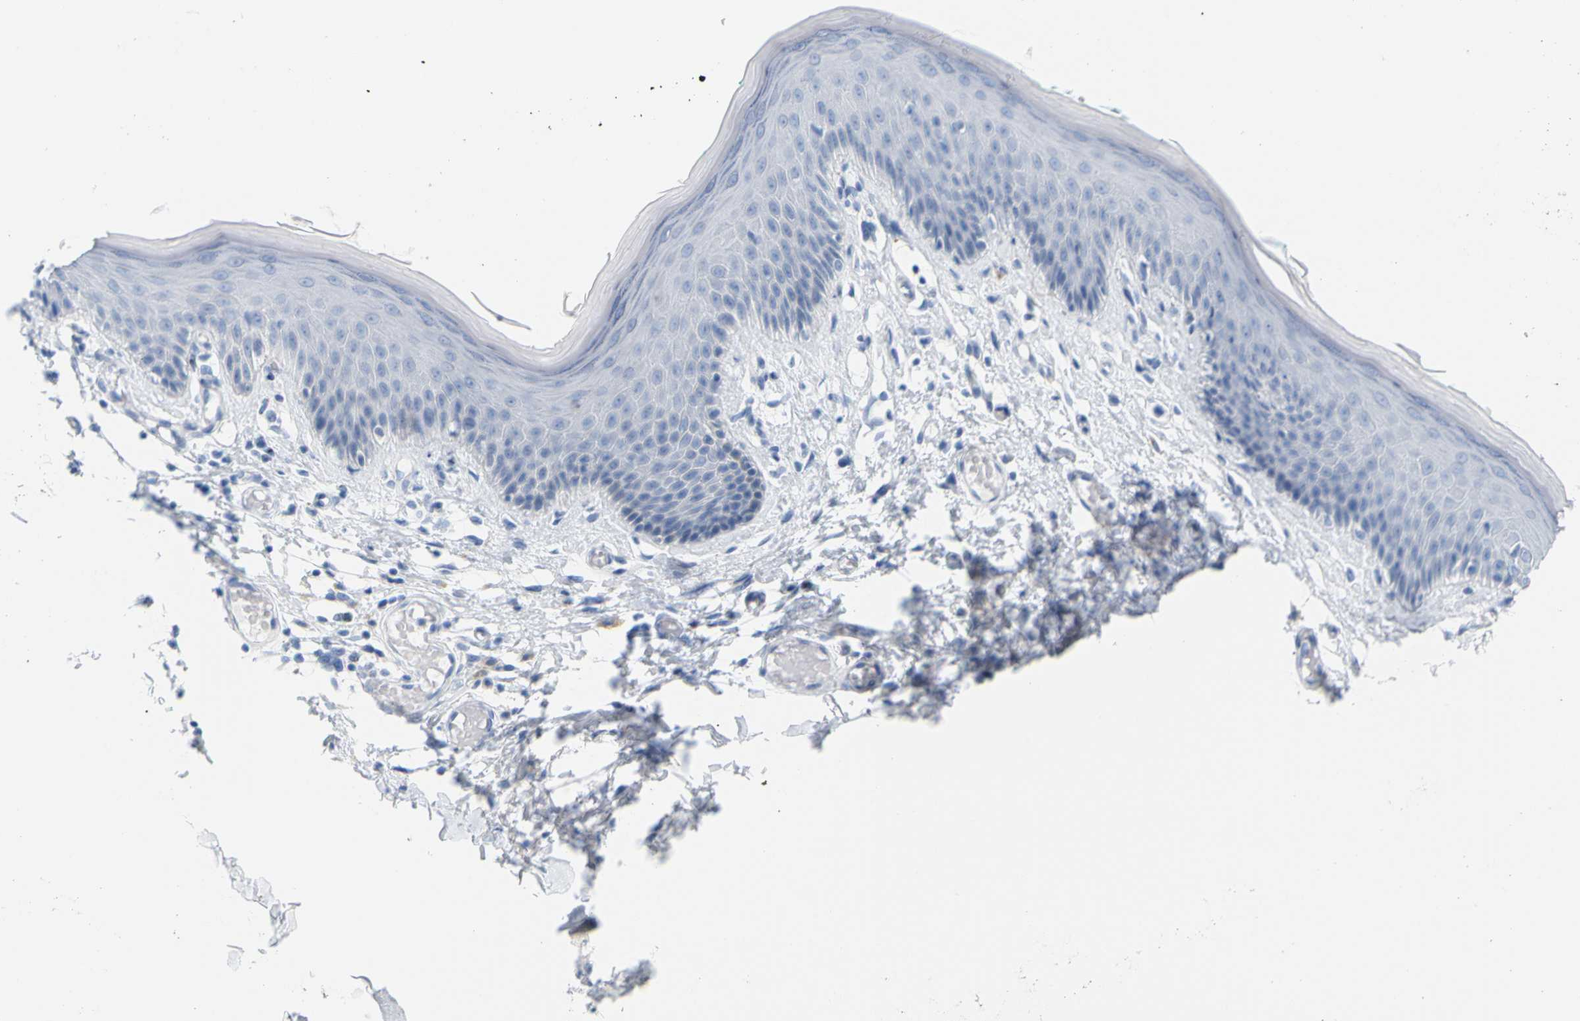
{"staining": {"intensity": "moderate", "quantity": "<25%", "location": "cytoplasmic/membranous"}, "tissue": "skin", "cell_type": "Epidermal cells", "image_type": "normal", "snomed": [{"axis": "morphology", "description": "Normal tissue, NOS"}, {"axis": "topography", "description": "Vulva"}], "caption": "IHC (DAB (3,3'-diaminobenzidine)) staining of normal skin displays moderate cytoplasmic/membranous protein positivity in about <25% of epidermal cells. Immunohistochemistry (ihc) stains the protein of interest in brown and the nuclei are stained blue.", "gene": "OPN1SW", "patient": {"sex": "female", "age": 73}}